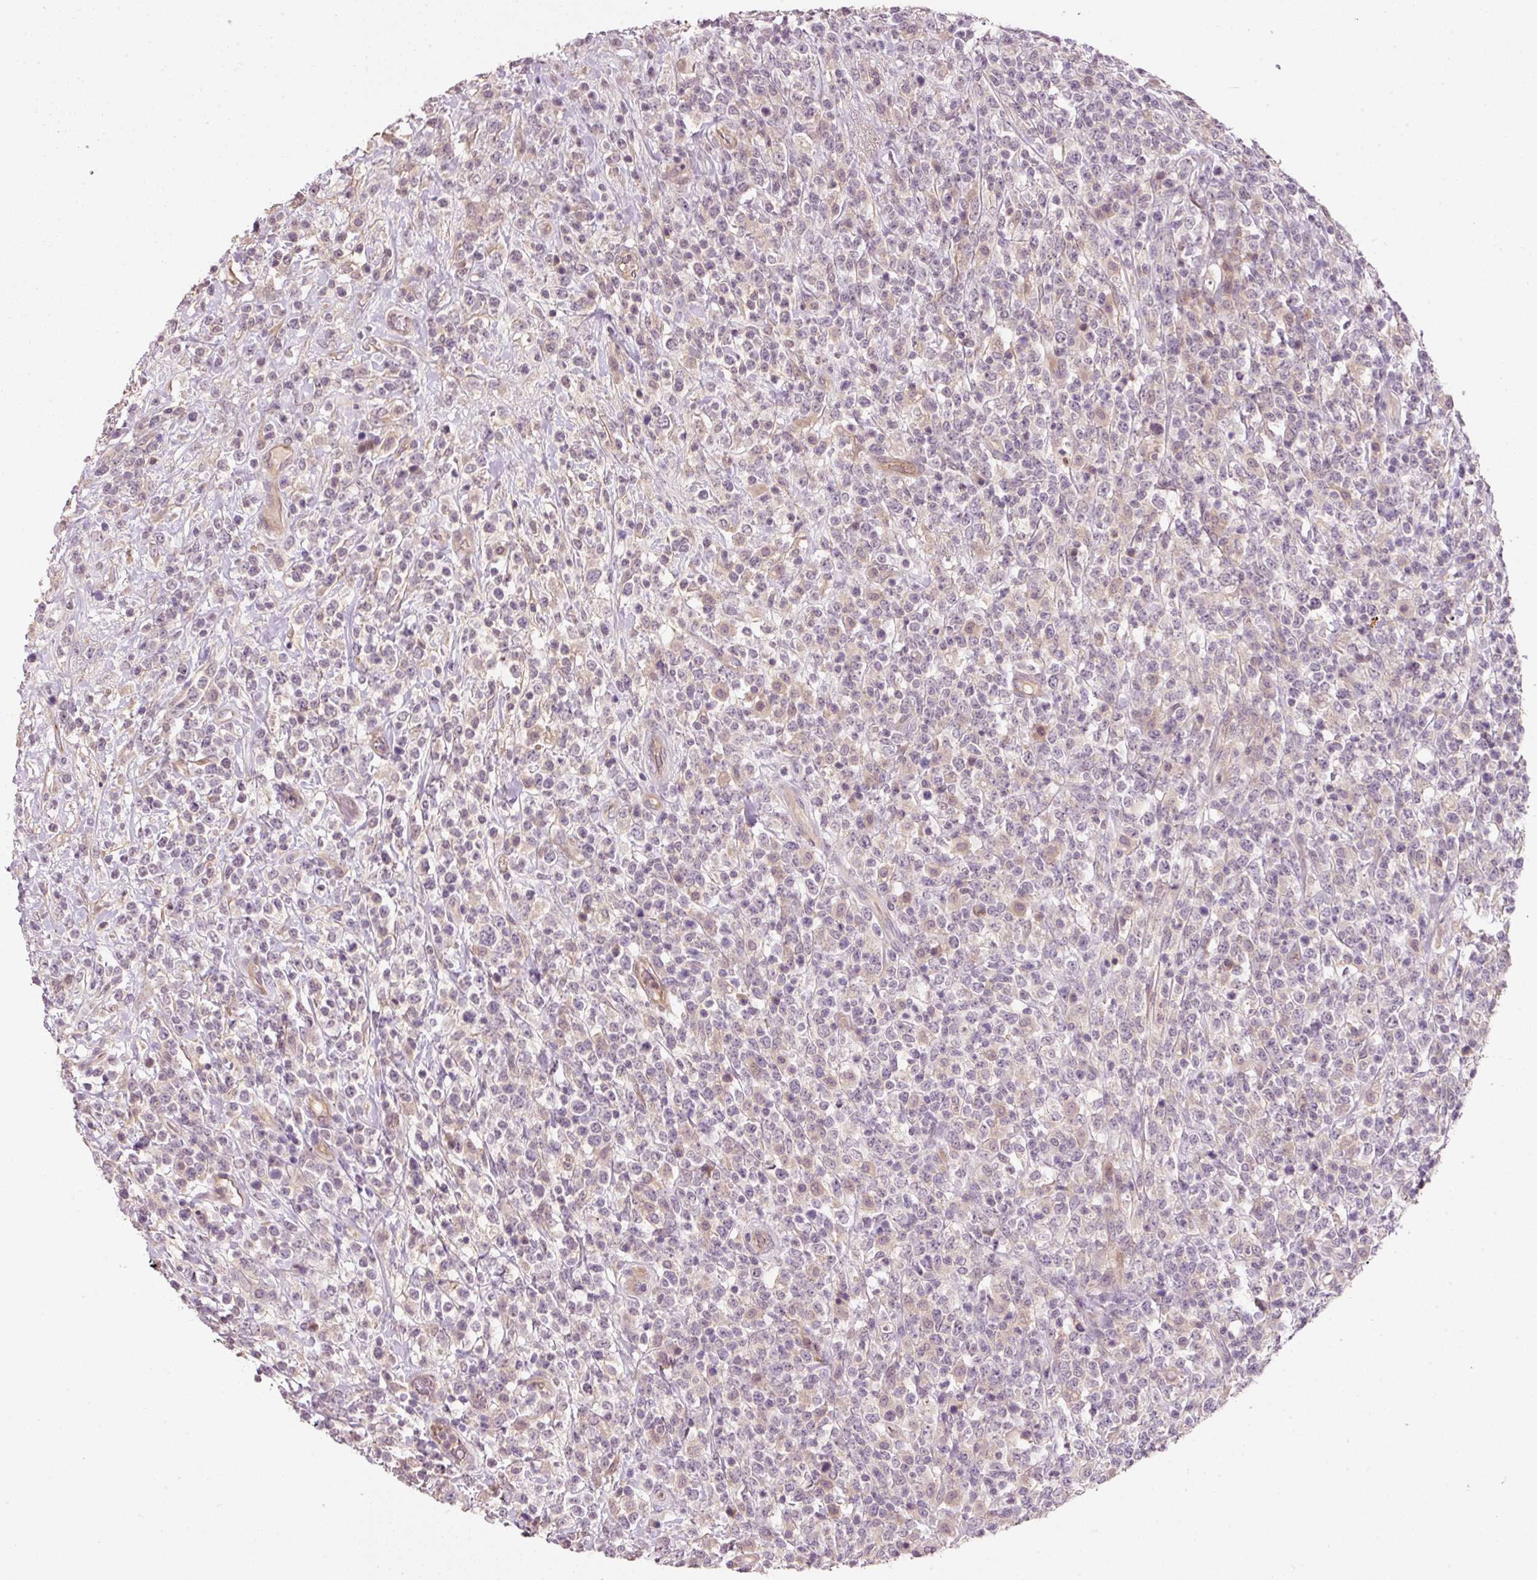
{"staining": {"intensity": "negative", "quantity": "none", "location": "none"}, "tissue": "lymphoma", "cell_type": "Tumor cells", "image_type": "cancer", "snomed": [{"axis": "morphology", "description": "Malignant lymphoma, non-Hodgkin's type, High grade"}, {"axis": "topography", "description": "Colon"}], "caption": "A high-resolution image shows IHC staining of high-grade malignant lymphoma, non-Hodgkin's type, which displays no significant staining in tumor cells.", "gene": "TIRAP", "patient": {"sex": "female", "age": 53}}